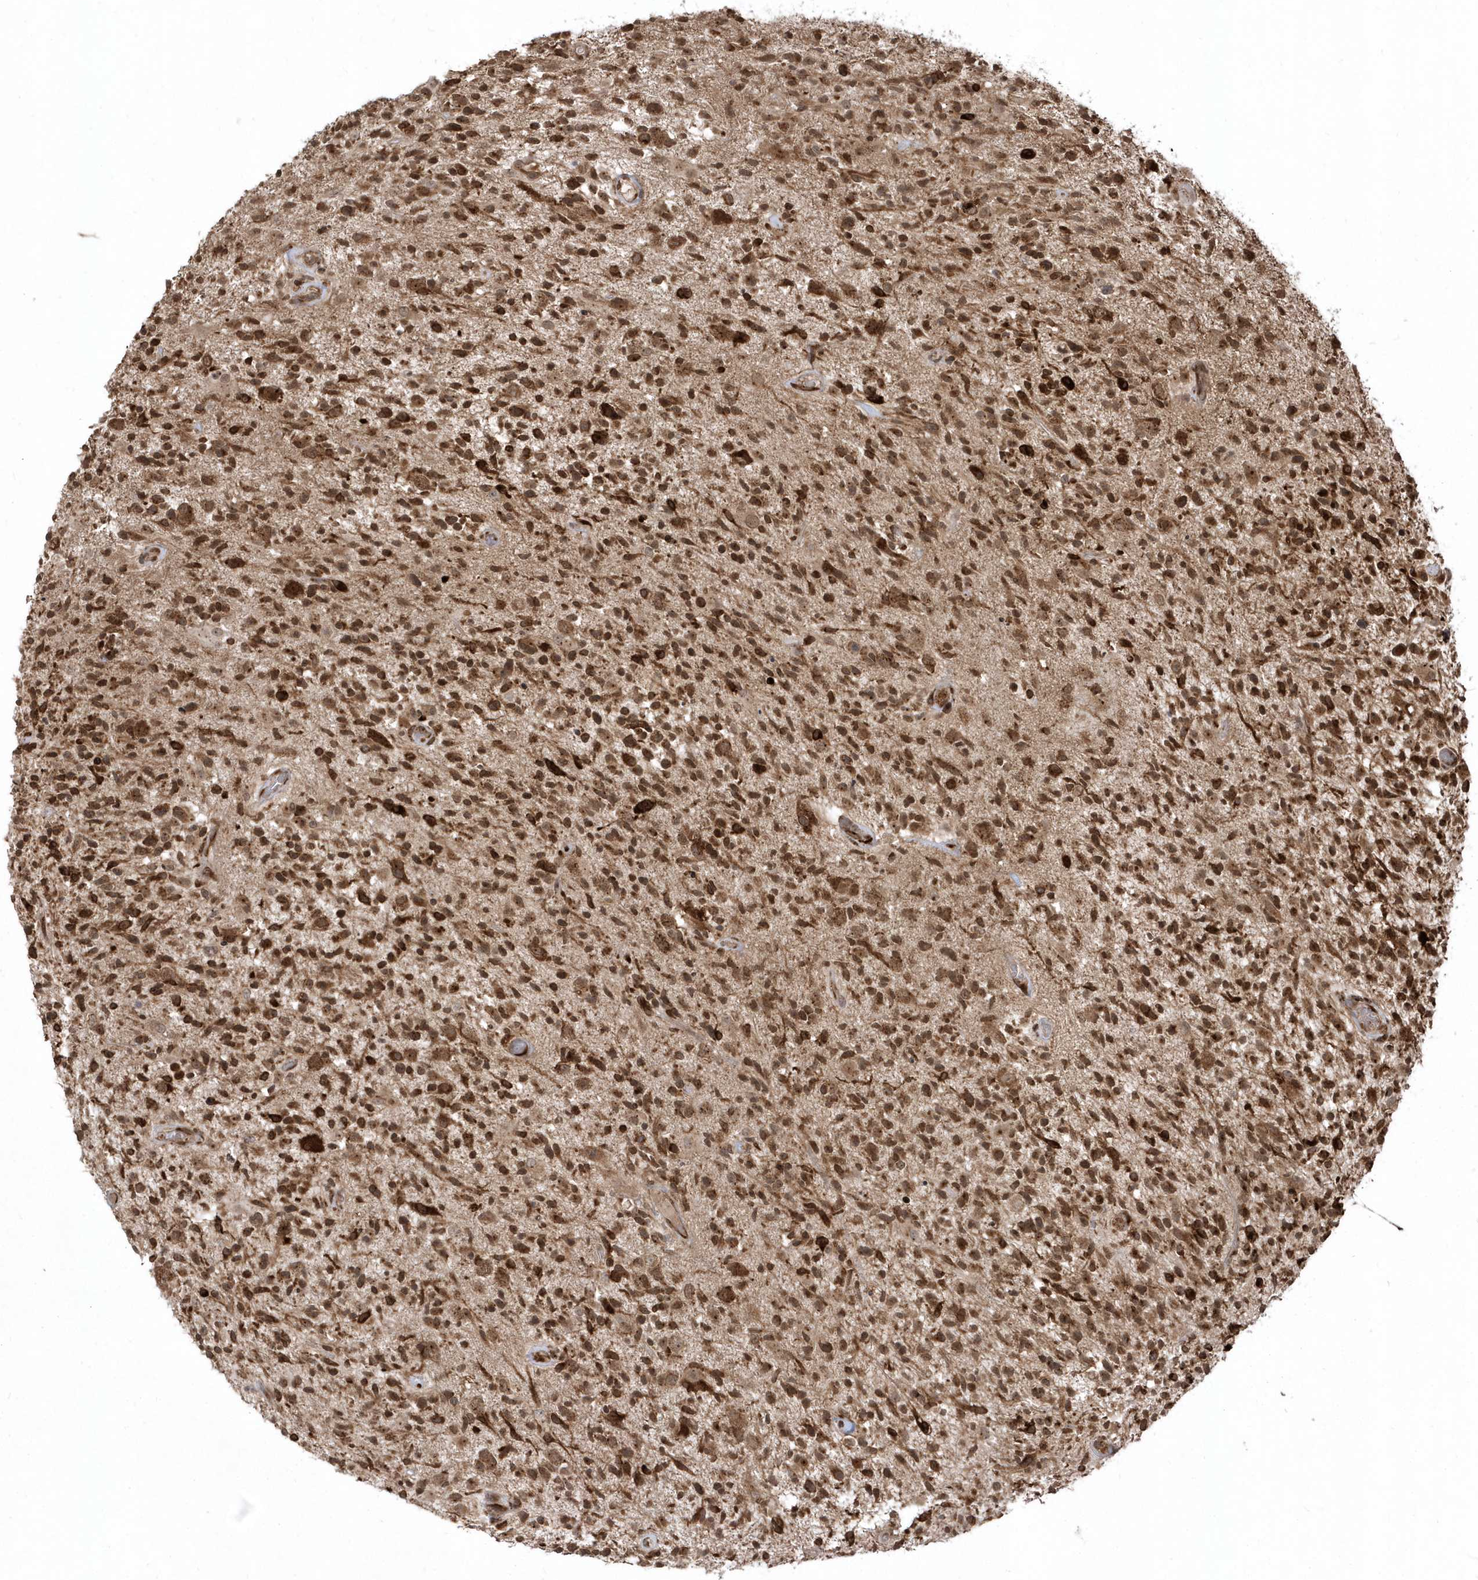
{"staining": {"intensity": "strong", "quantity": ">75%", "location": "cytoplasmic/membranous"}, "tissue": "glioma", "cell_type": "Tumor cells", "image_type": "cancer", "snomed": [{"axis": "morphology", "description": "Glioma, malignant, High grade"}, {"axis": "morphology", "description": "Glioblastoma, NOS"}, {"axis": "topography", "description": "Brain"}], "caption": "Glioma was stained to show a protein in brown. There is high levels of strong cytoplasmic/membranous staining in about >75% of tumor cells. Nuclei are stained in blue.", "gene": "EPC2", "patient": {"sex": "male", "age": 60}}